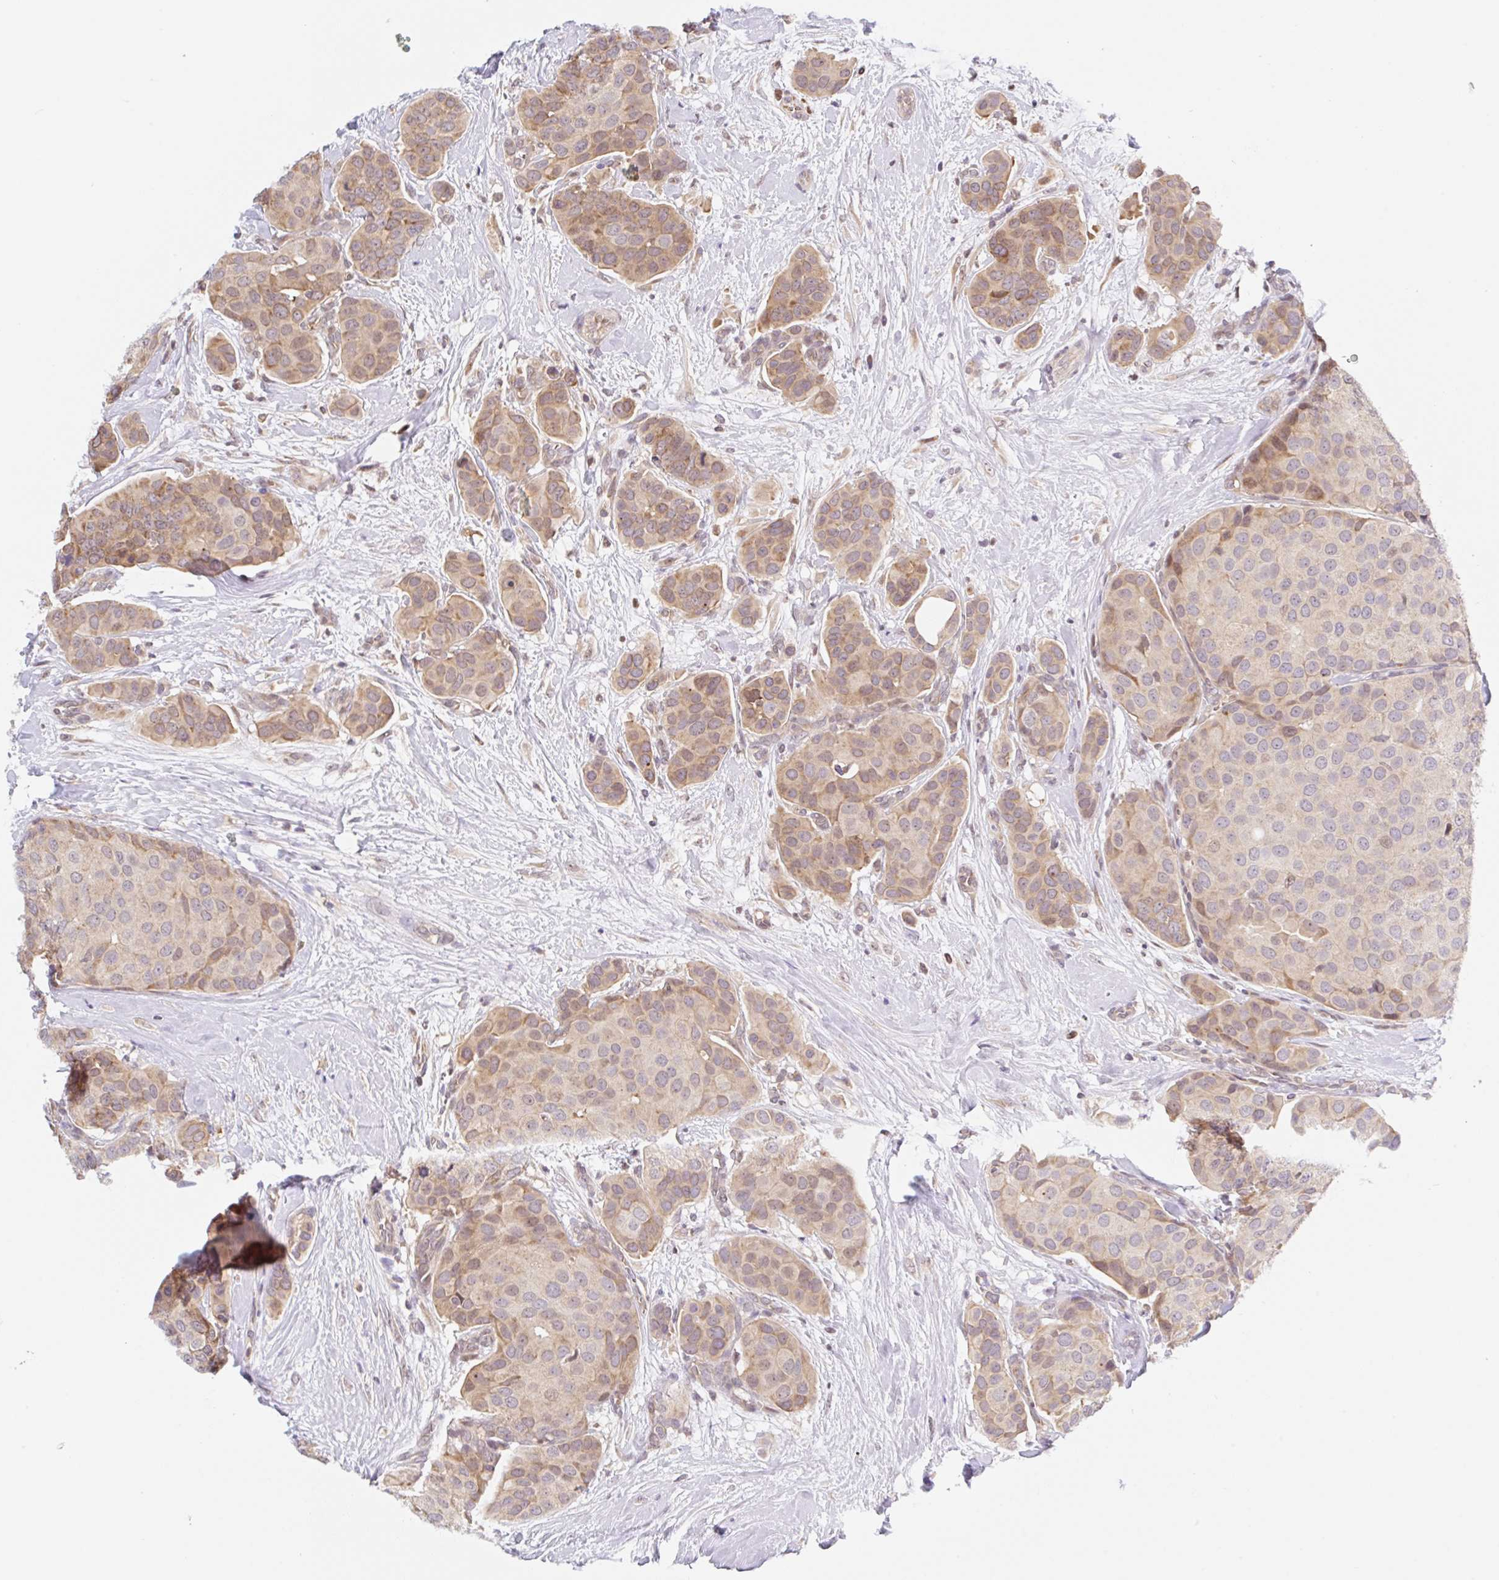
{"staining": {"intensity": "moderate", "quantity": ">75%", "location": "cytoplasmic/membranous"}, "tissue": "breast cancer", "cell_type": "Tumor cells", "image_type": "cancer", "snomed": [{"axis": "morphology", "description": "Duct carcinoma"}, {"axis": "topography", "description": "Breast"}], "caption": "Immunohistochemistry (DAB (3,3'-diaminobenzidine)) staining of human breast intraductal carcinoma shows moderate cytoplasmic/membranous protein positivity in about >75% of tumor cells.", "gene": "TBPL2", "patient": {"sex": "female", "age": 70}}